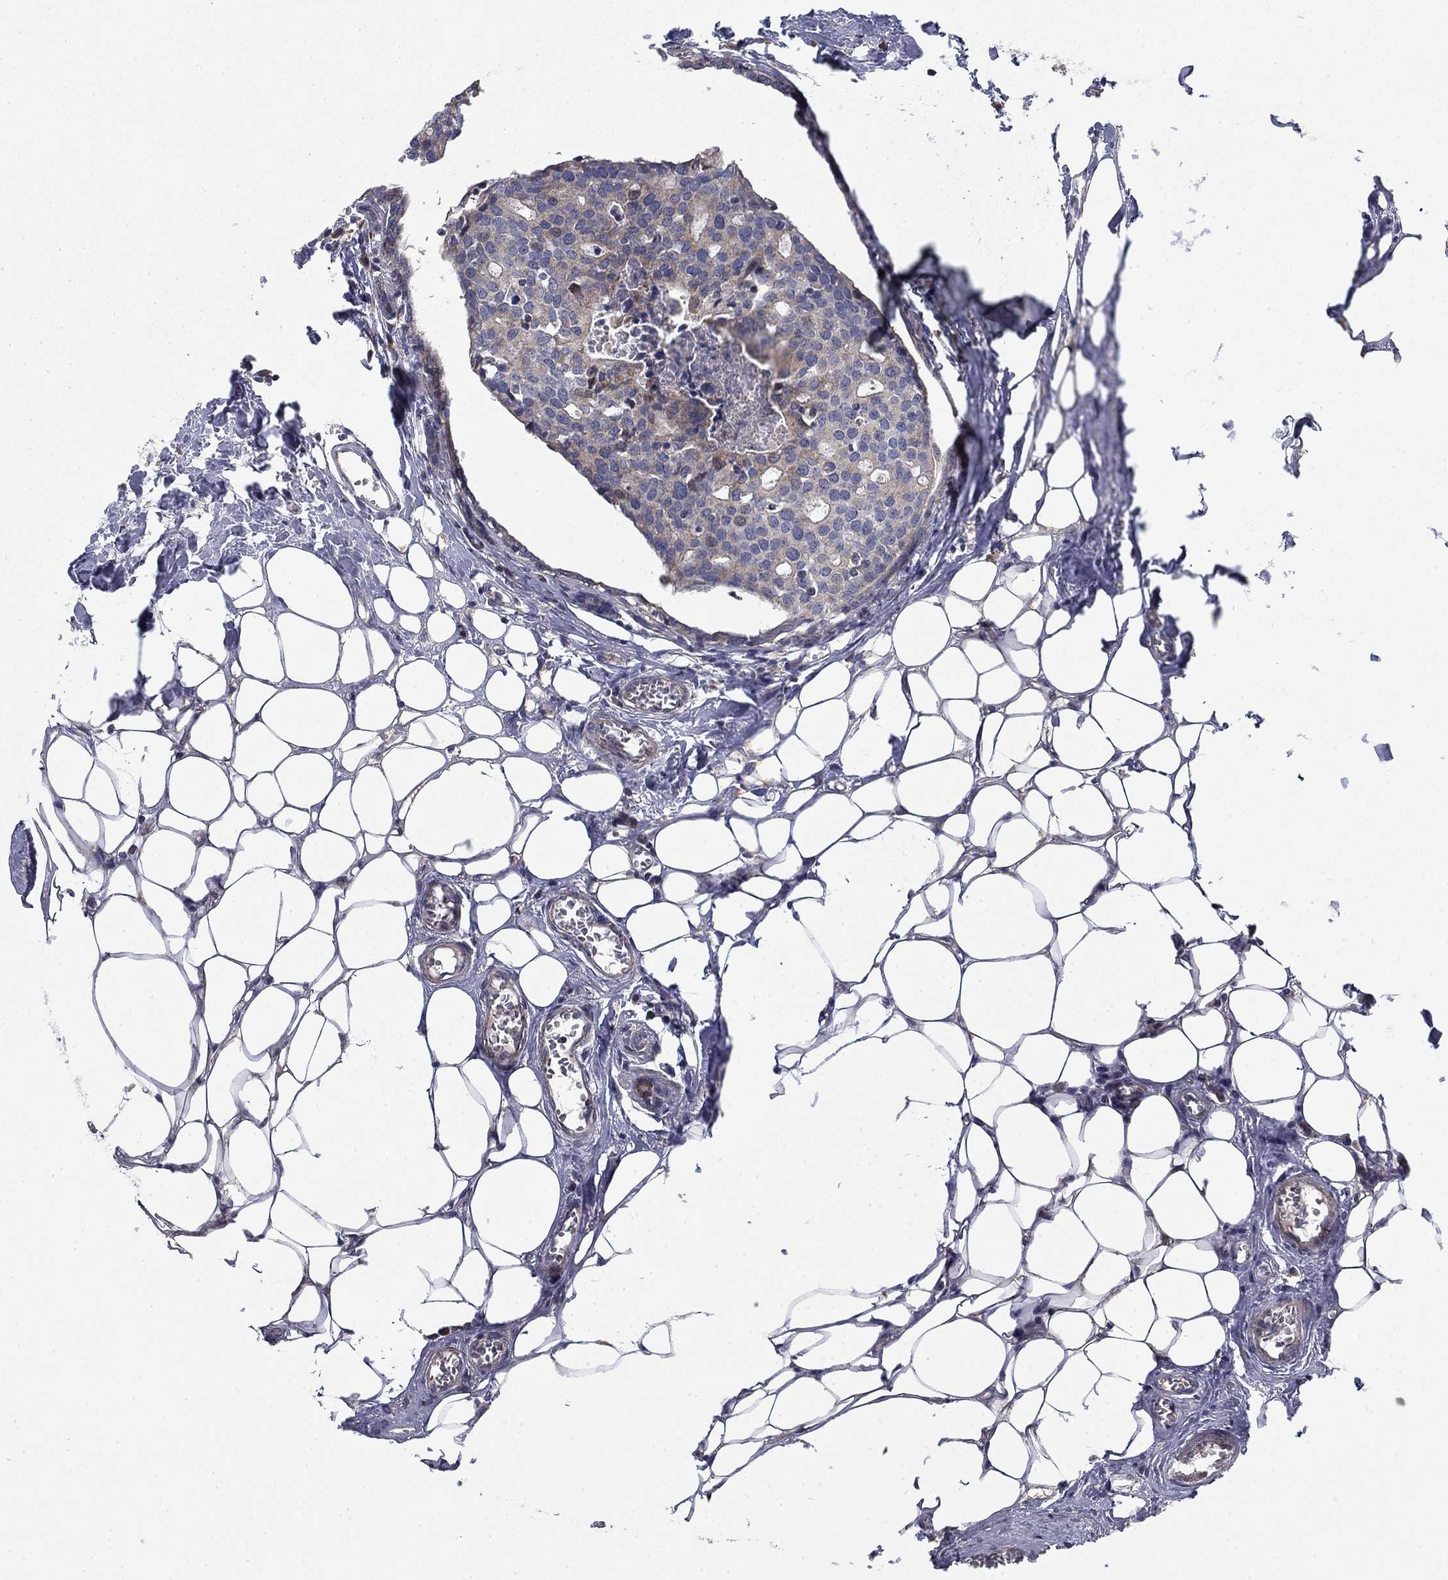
{"staining": {"intensity": "moderate", "quantity": "<25%", "location": "cytoplasmic/membranous"}, "tissue": "breast cancer", "cell_type": "Tumor cells", "image_type": "cancer", "snomed": [{"axis": "morphology", "description": "Duct carcinoma"}, {"axis": "topography", "description": "Breast"}], "caption": "There is low levels of moderate cytoplasmic/membranous staining in tumor cells of intraductal carcinoma (breast), as demonstrated by immunohistochemical staining (brown color).", "gene": "MMAA", "patient": {"sex": "female", "age": 83}}